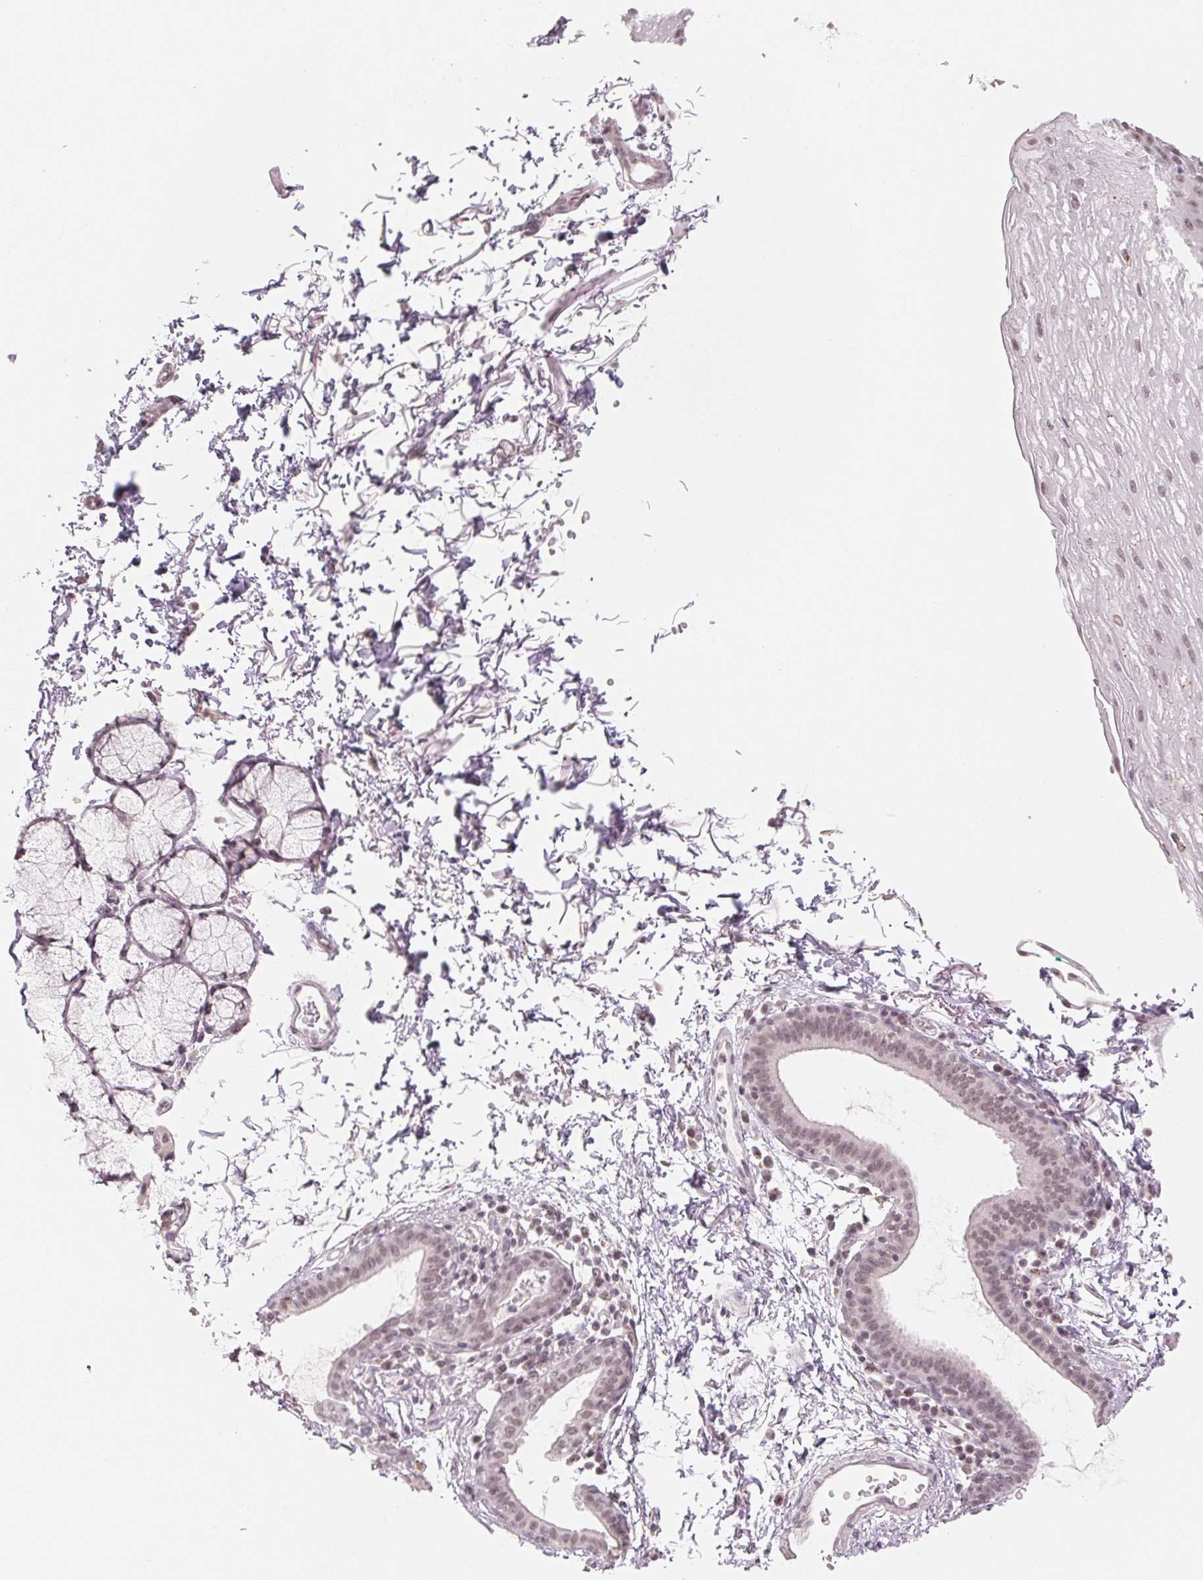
{"staining": {"intensity": "weak", "quantity": ">75%", "location": "nuclear"}, "tissue": "esophagus", "cell_type": "Squamous epithelial cells", "image_type": "normal", "snomed": [{"axis": "morphology", "description": "Normal tissue, NOS"}, {"axis": "topography", "description": "Esophagus"}], "caption": "Immunohistochemical staining of normal human esophagus reveals weak nuclear protein staining in approximately >75% of squamous epithelial cells. (IHC, brightfield microscopy, high magnification).", "gene": "NXF3", "patient": {"sex": "female", "age": 81}}